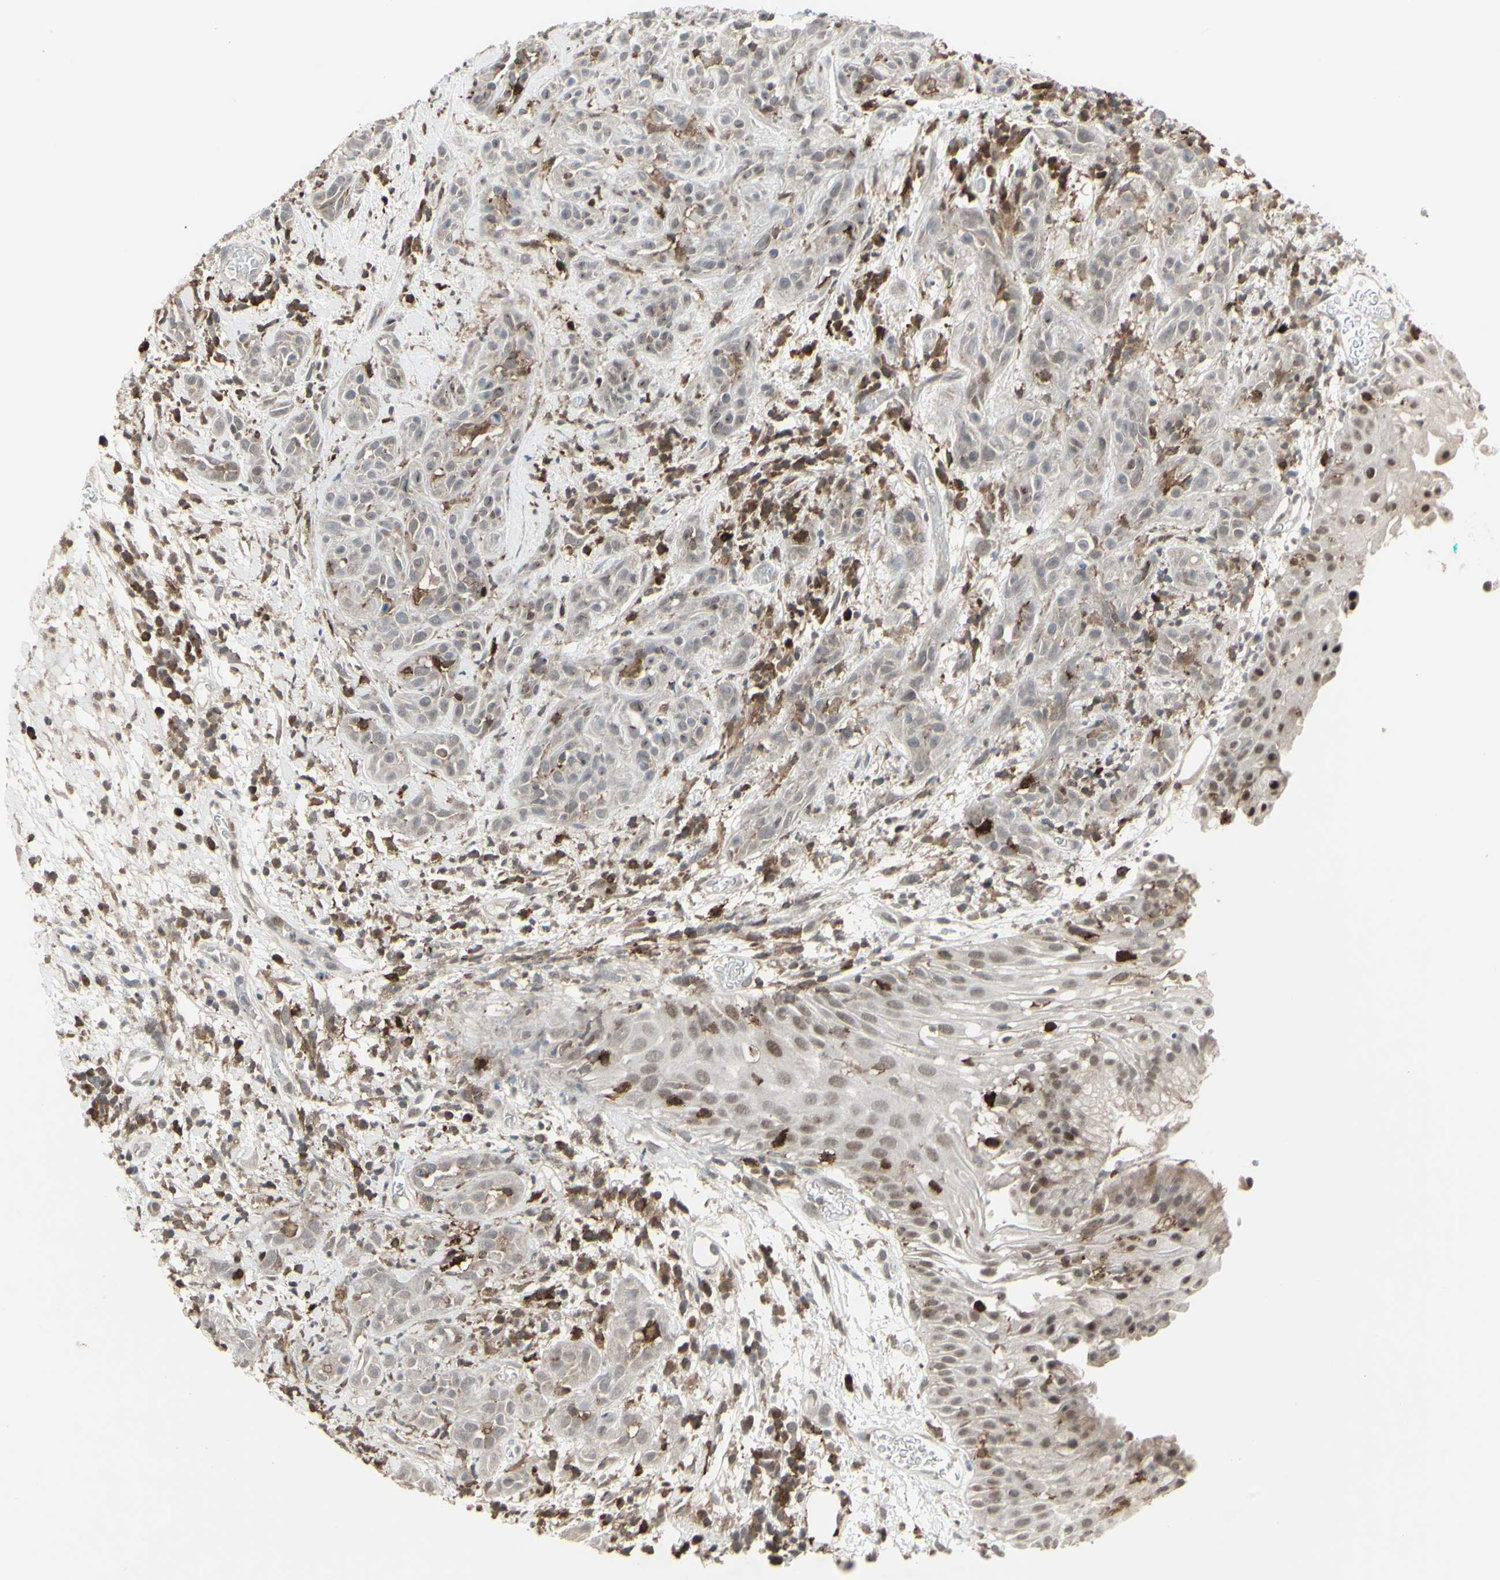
{"staining": {"intensity": "strong", "quantity": "<25%", "location": "nuclear"}, "tissue": "head and neck cancer", "cell_type": "Tumor cells", "image_type": "cancer", "snomed": [{"axis": "morphology", "description": "Squamous cell carcinoma, NOS"}, {"axis": "topography", "description": "Head-Neck"}], "caption": "This photomicrograph demonstrates immunohistochemistry staining of head and neck cancer (squamous cell carcinoma), with medium strong nuclear staining in about <25% of tumor cells.", "gene": "SAMSN1", "patient": {"sex": "male", "age": 62}}